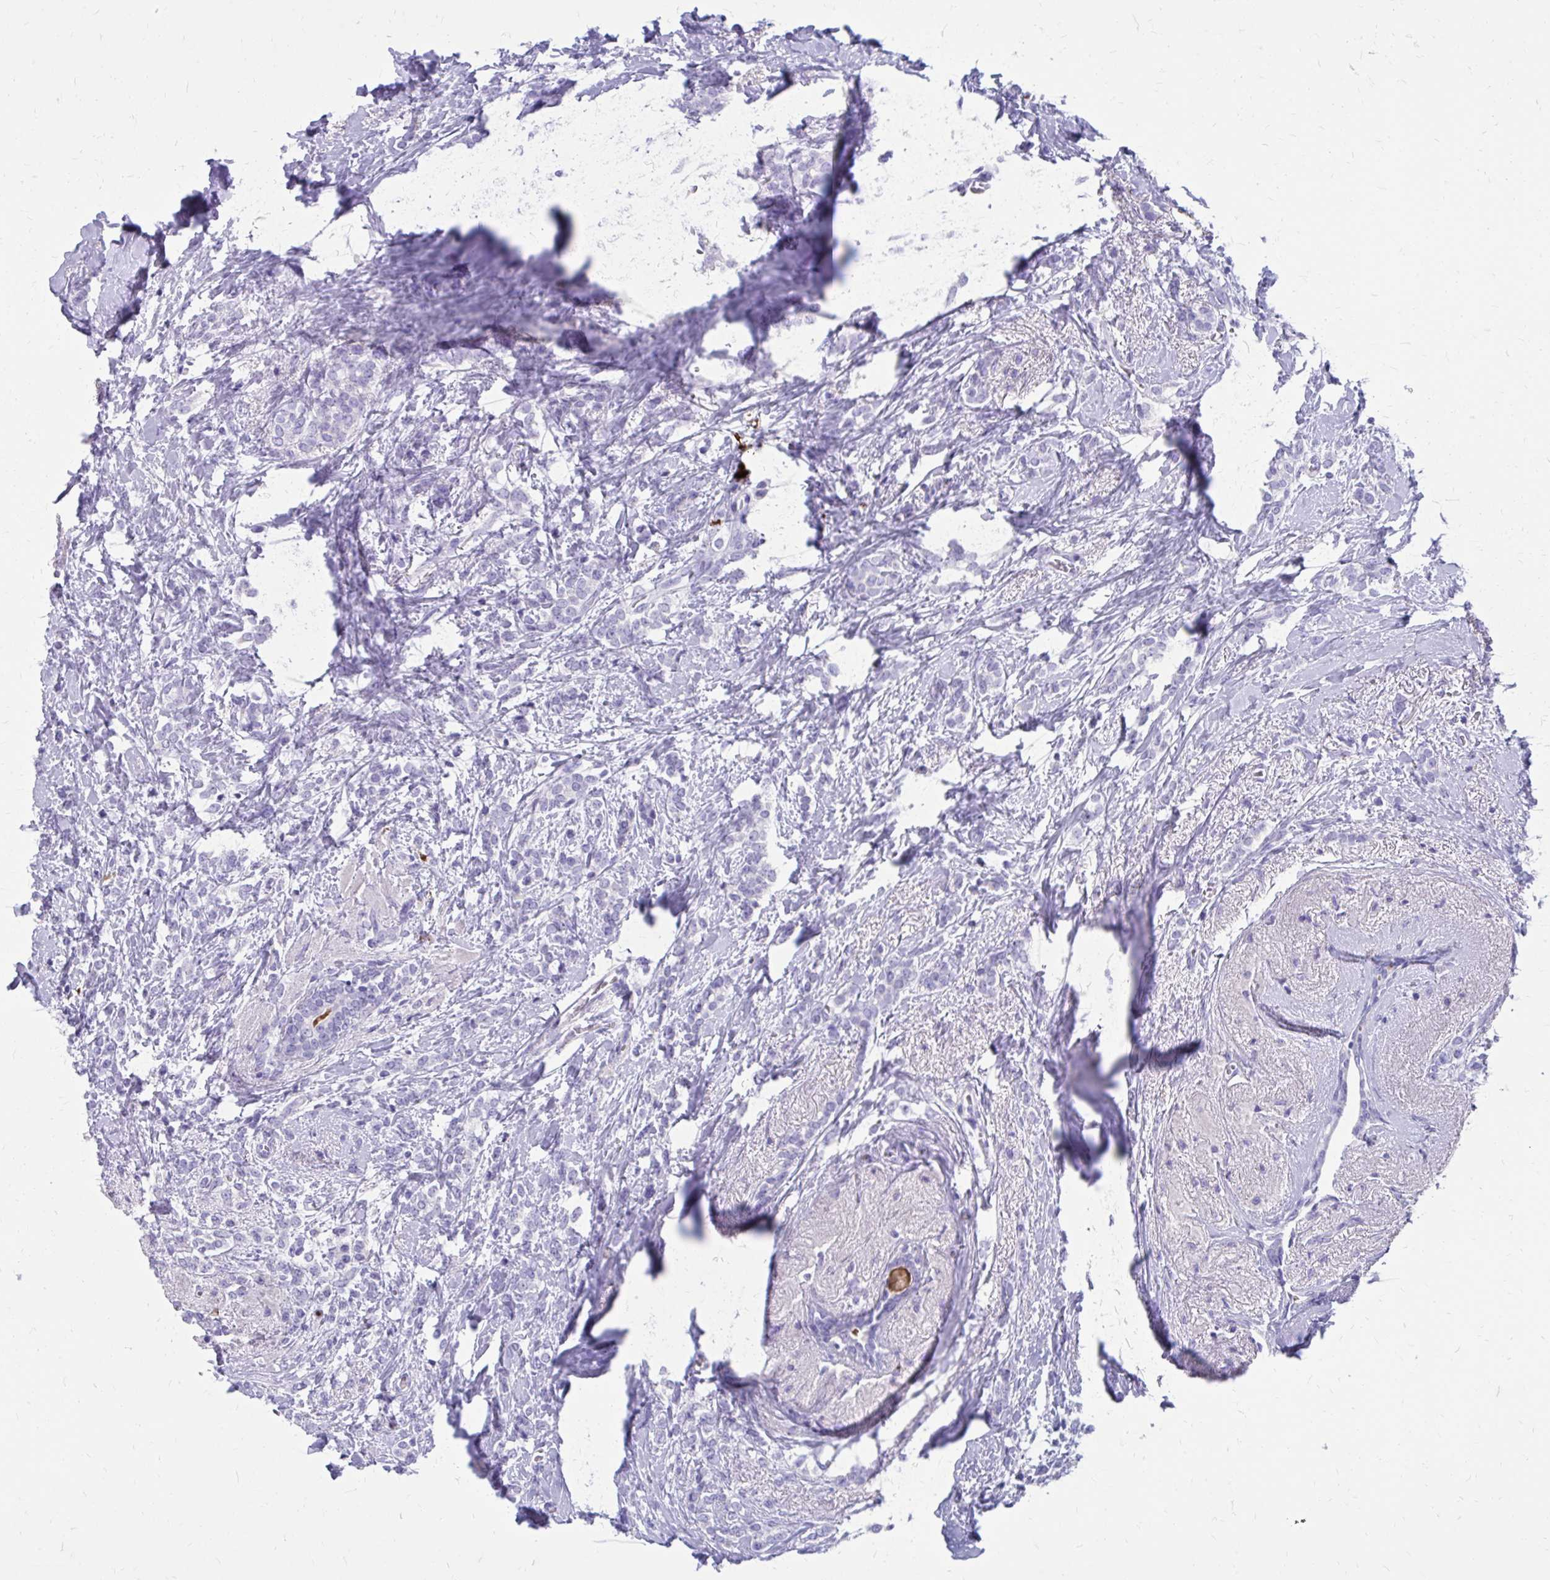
{"staining": {"intensity": "negative", "quantity": "none", "location": "none"}, "tissue": "breast cancer", "cell_type": "Tumor cells", "image_type": "cancer", "snomed": [{"axis": "morphology", "description": "Normal tissue, NOS"}, {"axis": "morphology", "description": "Duct carcinoma"}, {"axis": "topography", "description": "Breast"}], "caption": "Immunohistochemical staining of breast intraductal carcinoma displays no significant staining in tumor cells. (Immunohistochemistry, brightfield microscopy, high magnification).", "gene": "SATL1", "patient": {"sex": "female", "age": 77}}